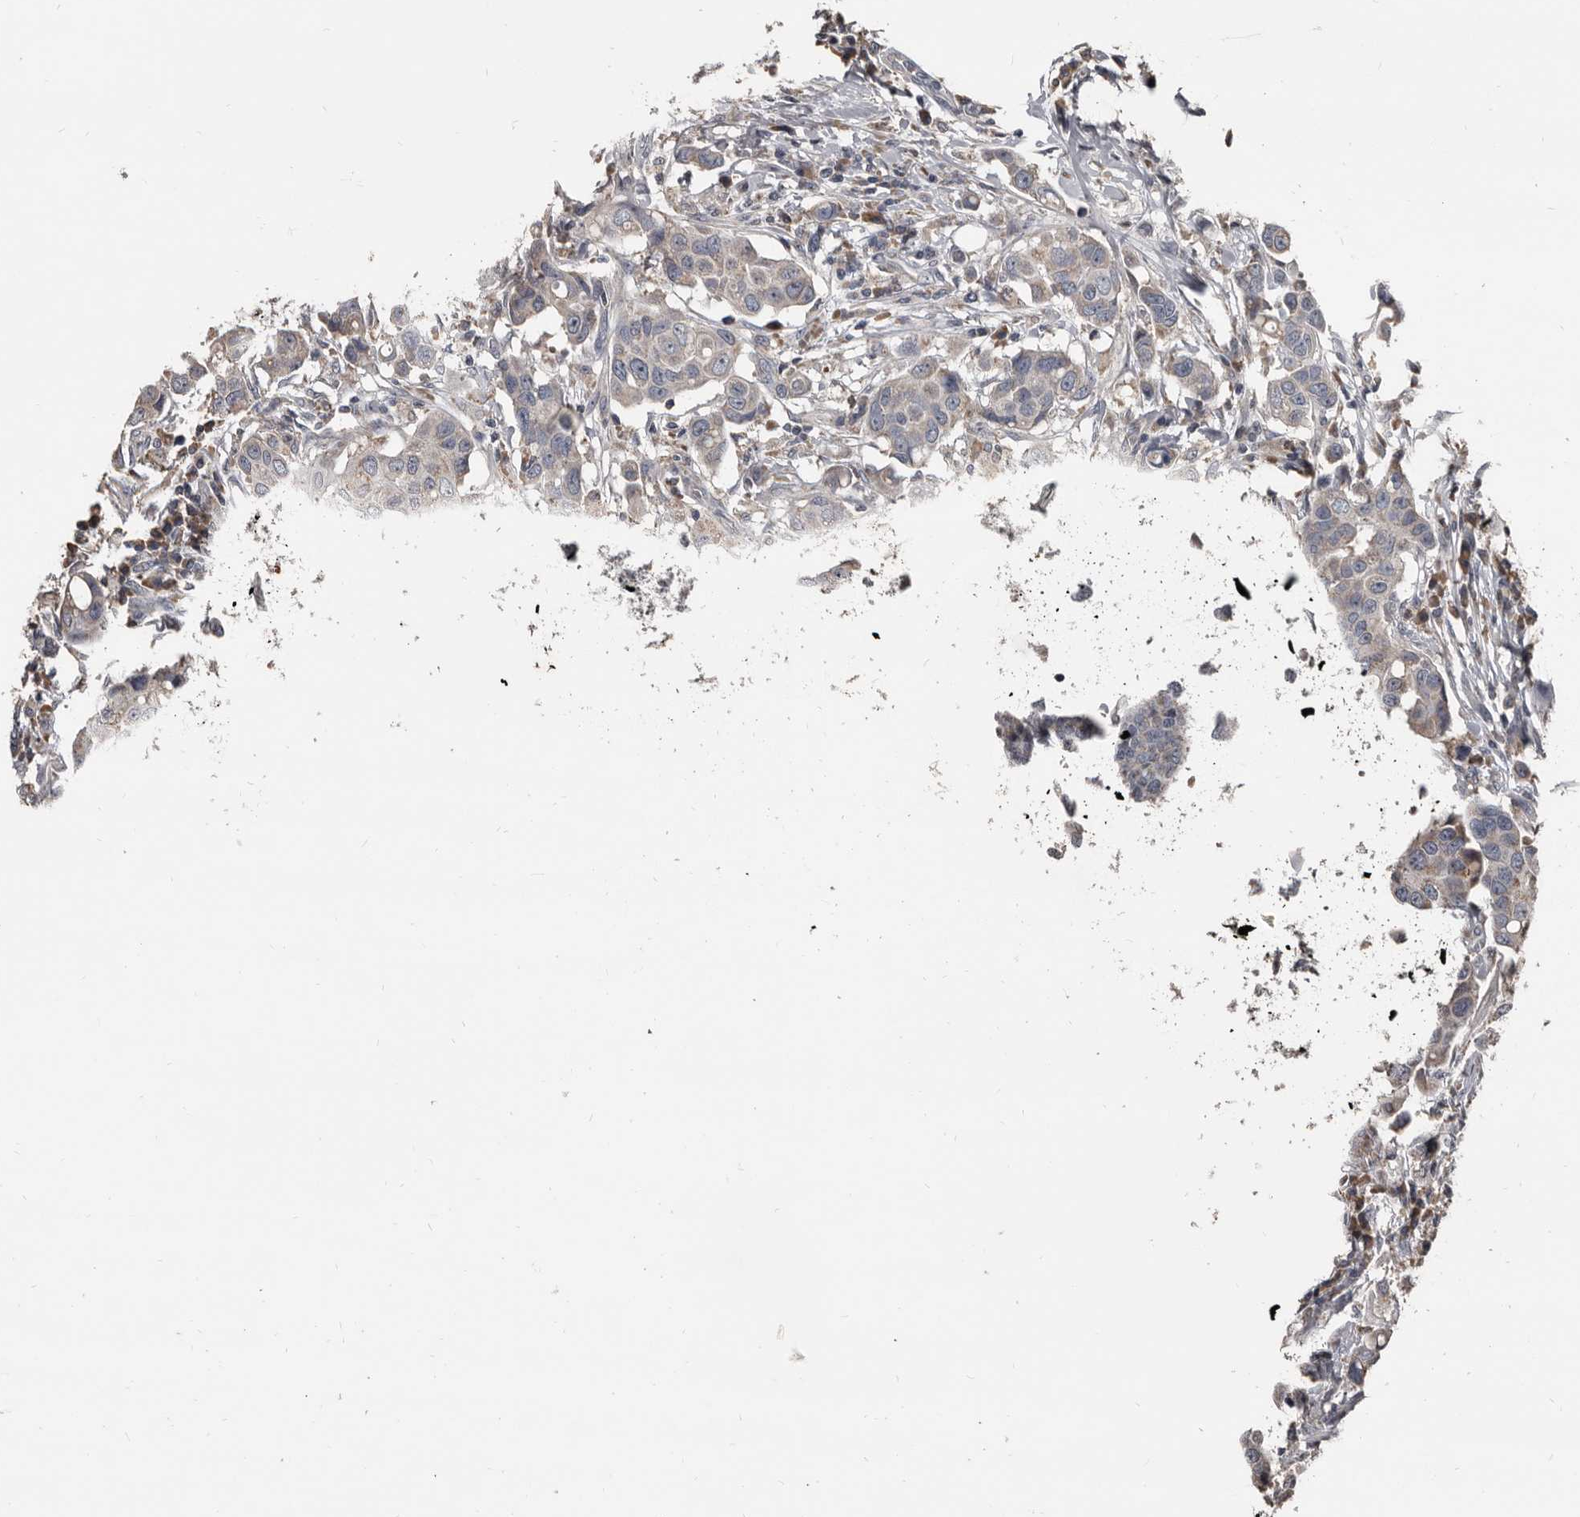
{"staining": {"intensity": "weak", "quantity": "<25%", "location": "cytoplasmic/membranous"}, "tissue": "breast cancer", "cell_type": "Tumor cells", "image_type": "cancer", "snomed": [{"axis": "morphology", "description": "Duct carcinoma"}, {"axis": "topography", "description": "Breast"}], "caption": "A high-resolution image shows immunohistochemistry staining of breast cancer, which reveals no significant expression in tumor cells.", "gene": "GREB1", "patient": {"sex": "female", "age": 27}}